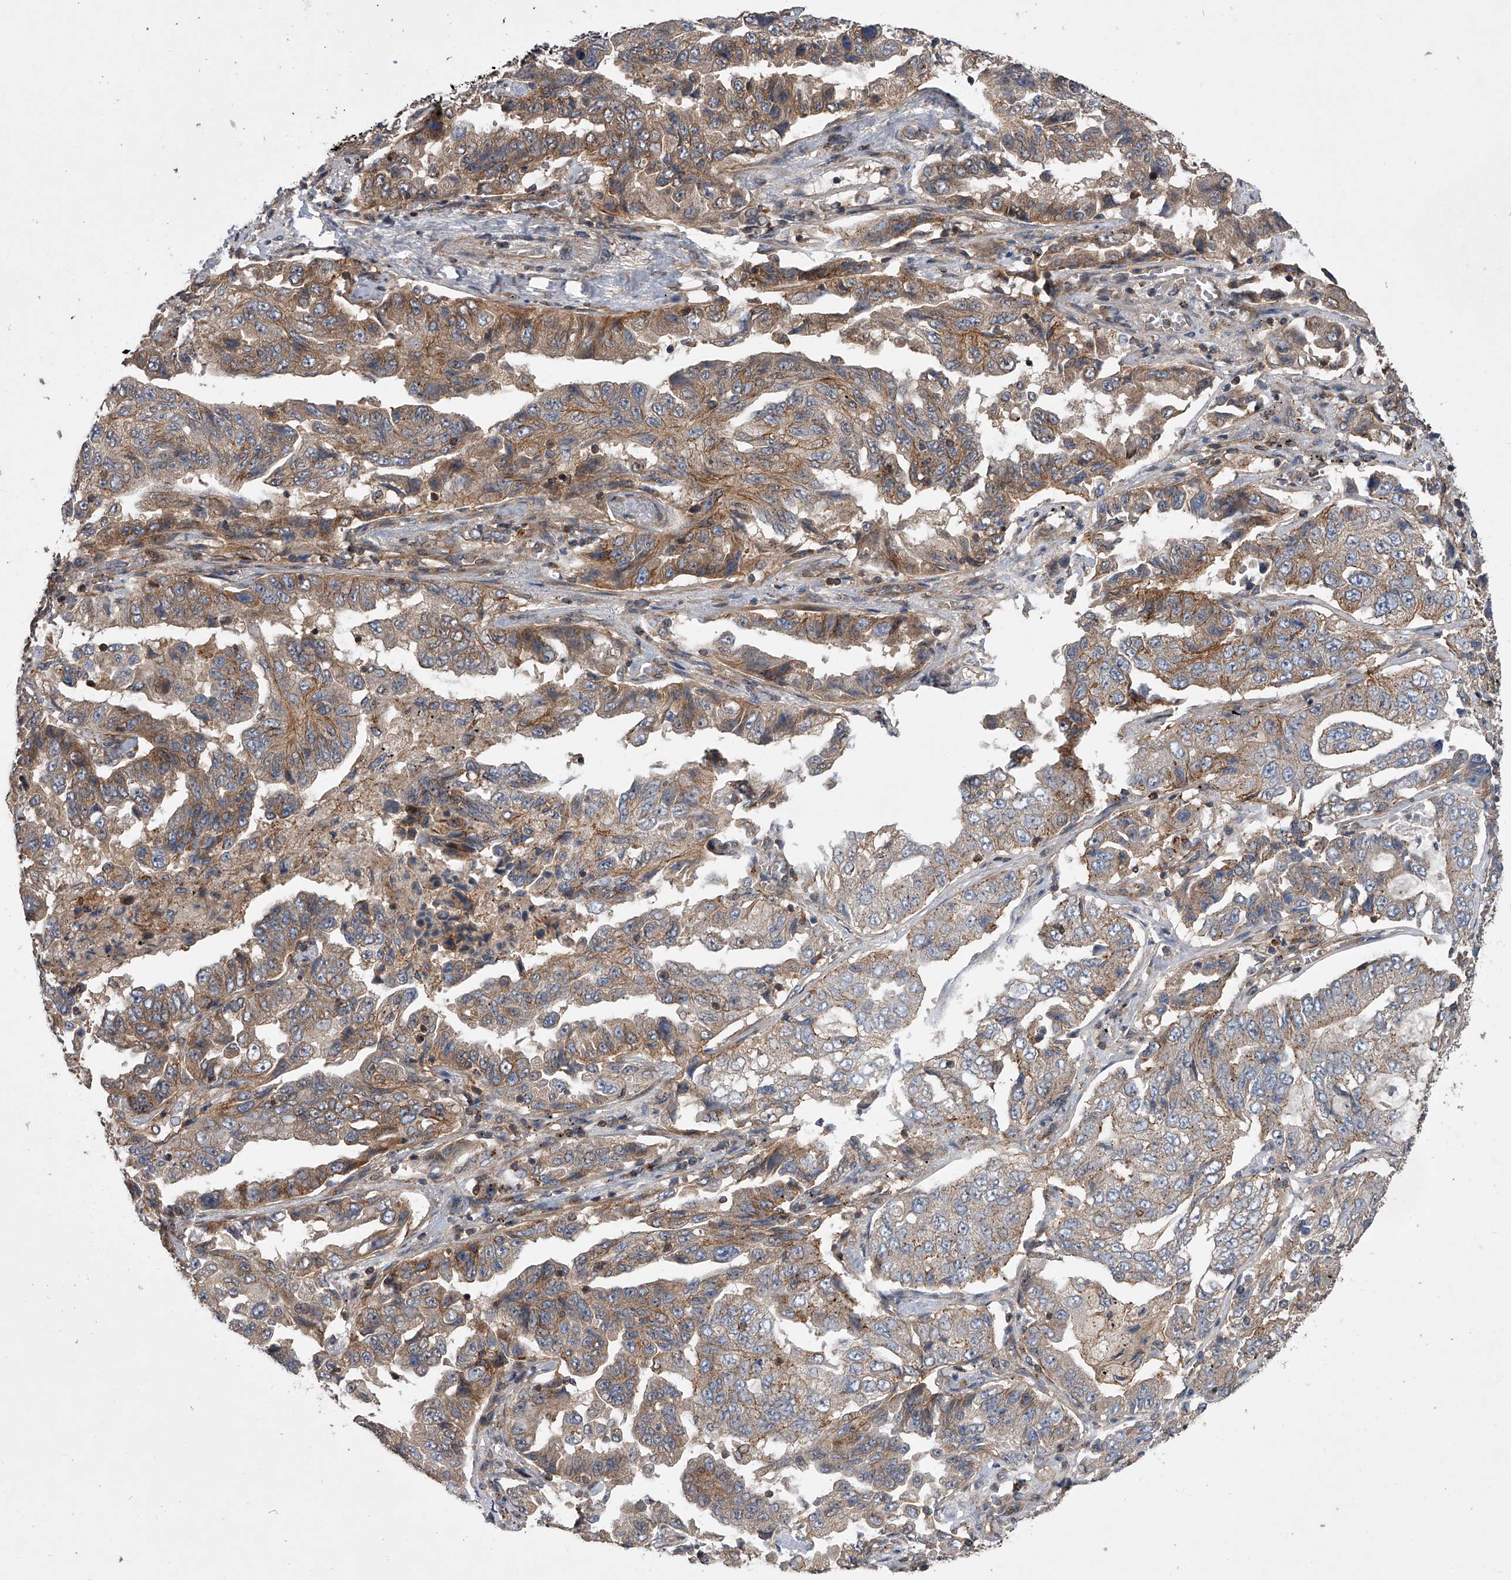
{"staining": {"intensity": "moderate", "quantity": "25%-75%", "location": "cytoplasmic/membranous"}, "tissue": "lung cancer", "cell_type": "Tumor cells", "image_type": "cancer", "snomed": [{"axis": "morphology", "description": "Adenocarcinoma, NOS"}, {"axis": "topography", "description": "Lung"}], "caption": "High-power microscopy captured an IHC micrograph of lung cancer, revealing moderate cytoplasmic/membranous expression in approximately 25%-75% of tumor cells. (Brightfield microscopy of DAB IHC at high magnification).", "gene": "USP47", "patient": {"sex": "female", "age": 51}}